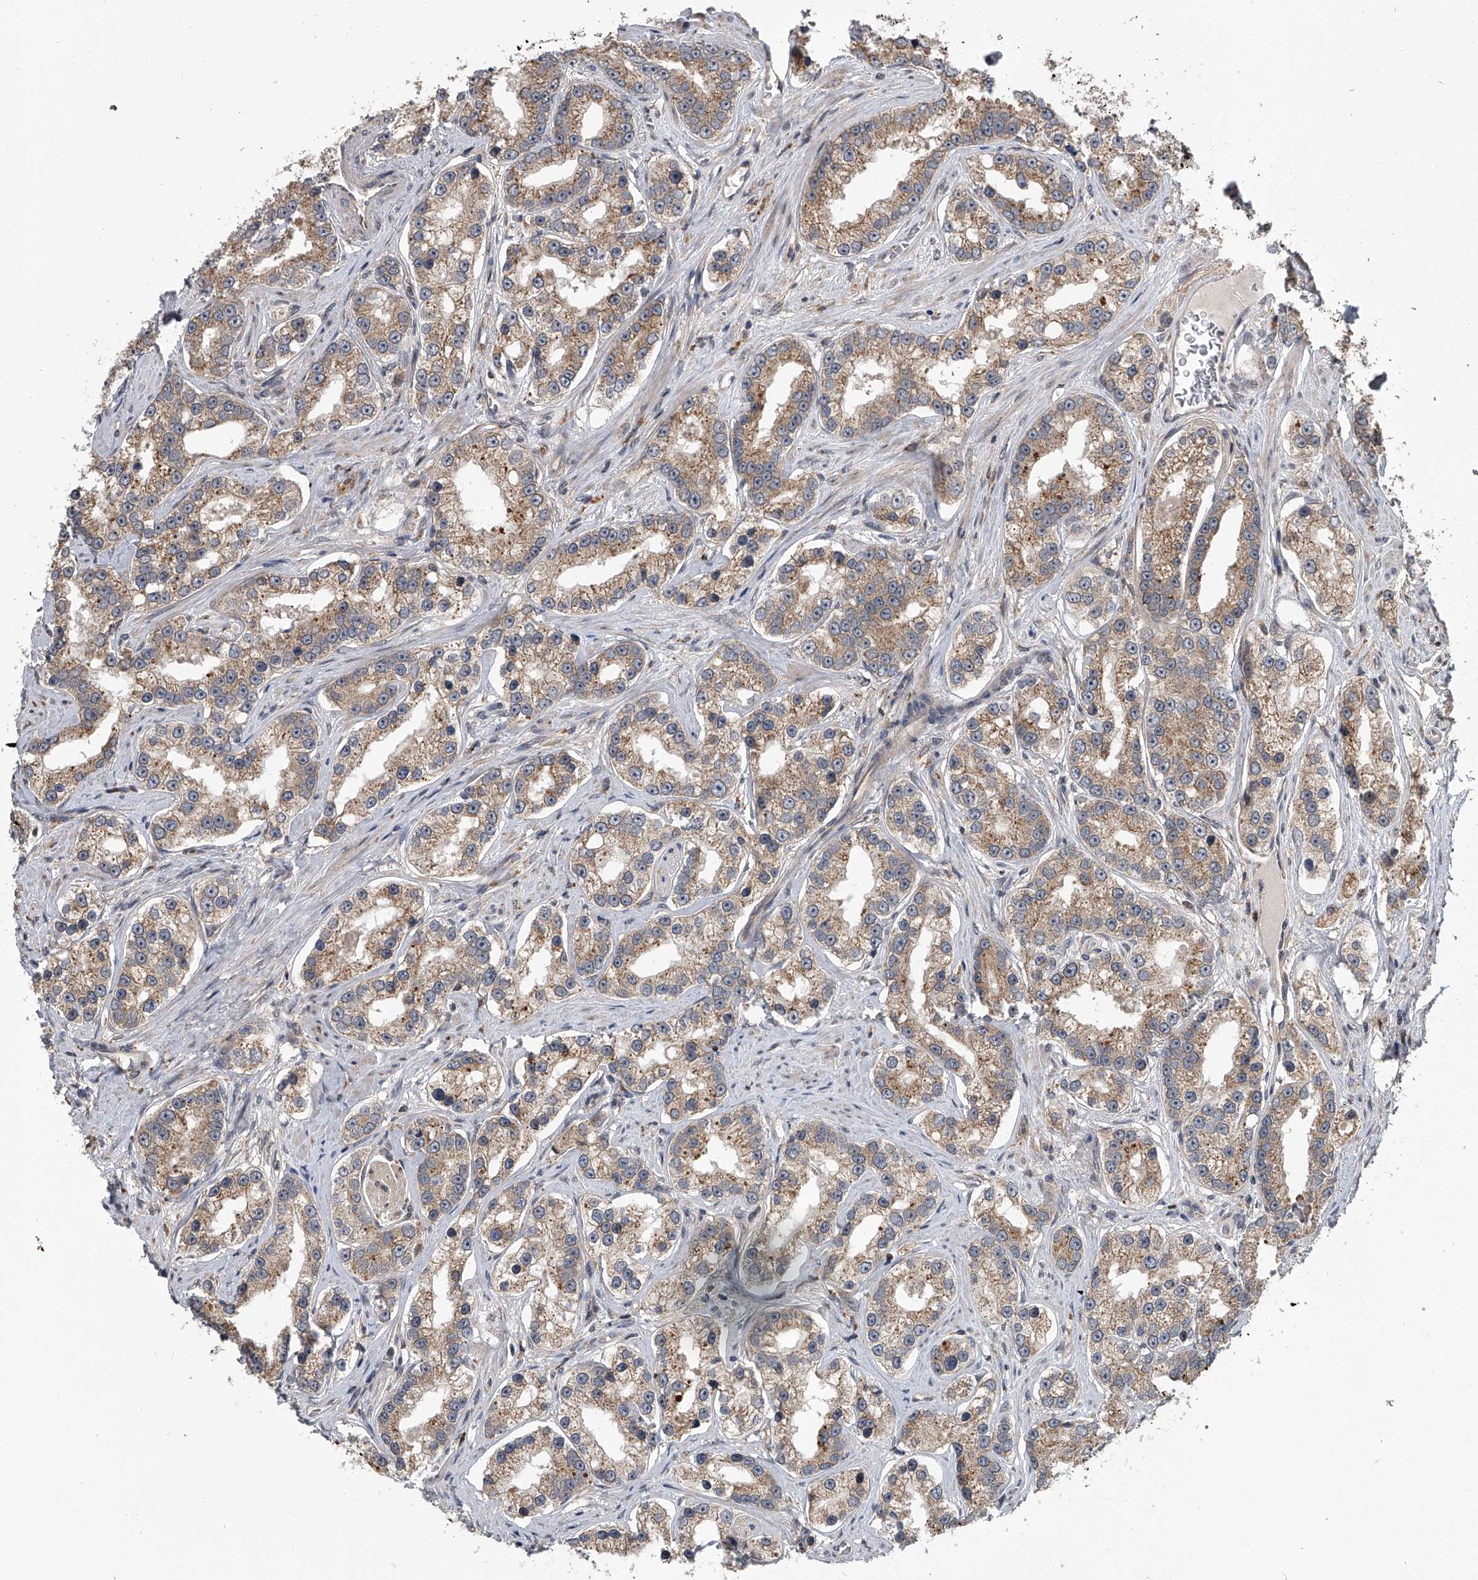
{"staining": {"intensity": "weak", "quantity": ">75%", "location": "cytoplasmic/membranous"}, "tissue": "prostate cancer", "cell_type": "Tumor cells", "image_type": "cancer", "snomed": [{"axis": "morphology", "description": "Normal tissue, NOS"}, {"axis": "morphology", "description": "Adenocarcinoma, High grade"}, {"axis": "topography", "description": "Prostate"}], "caption": "The immunohistochemical stain shows weak cytoplasmic/membranous staining in tumor cells of prostate cancer (adenocarcinoma (high-grade)) tissue.", "gene": "GEMIN8", "patient": {"sex": "male", "age": 83}}